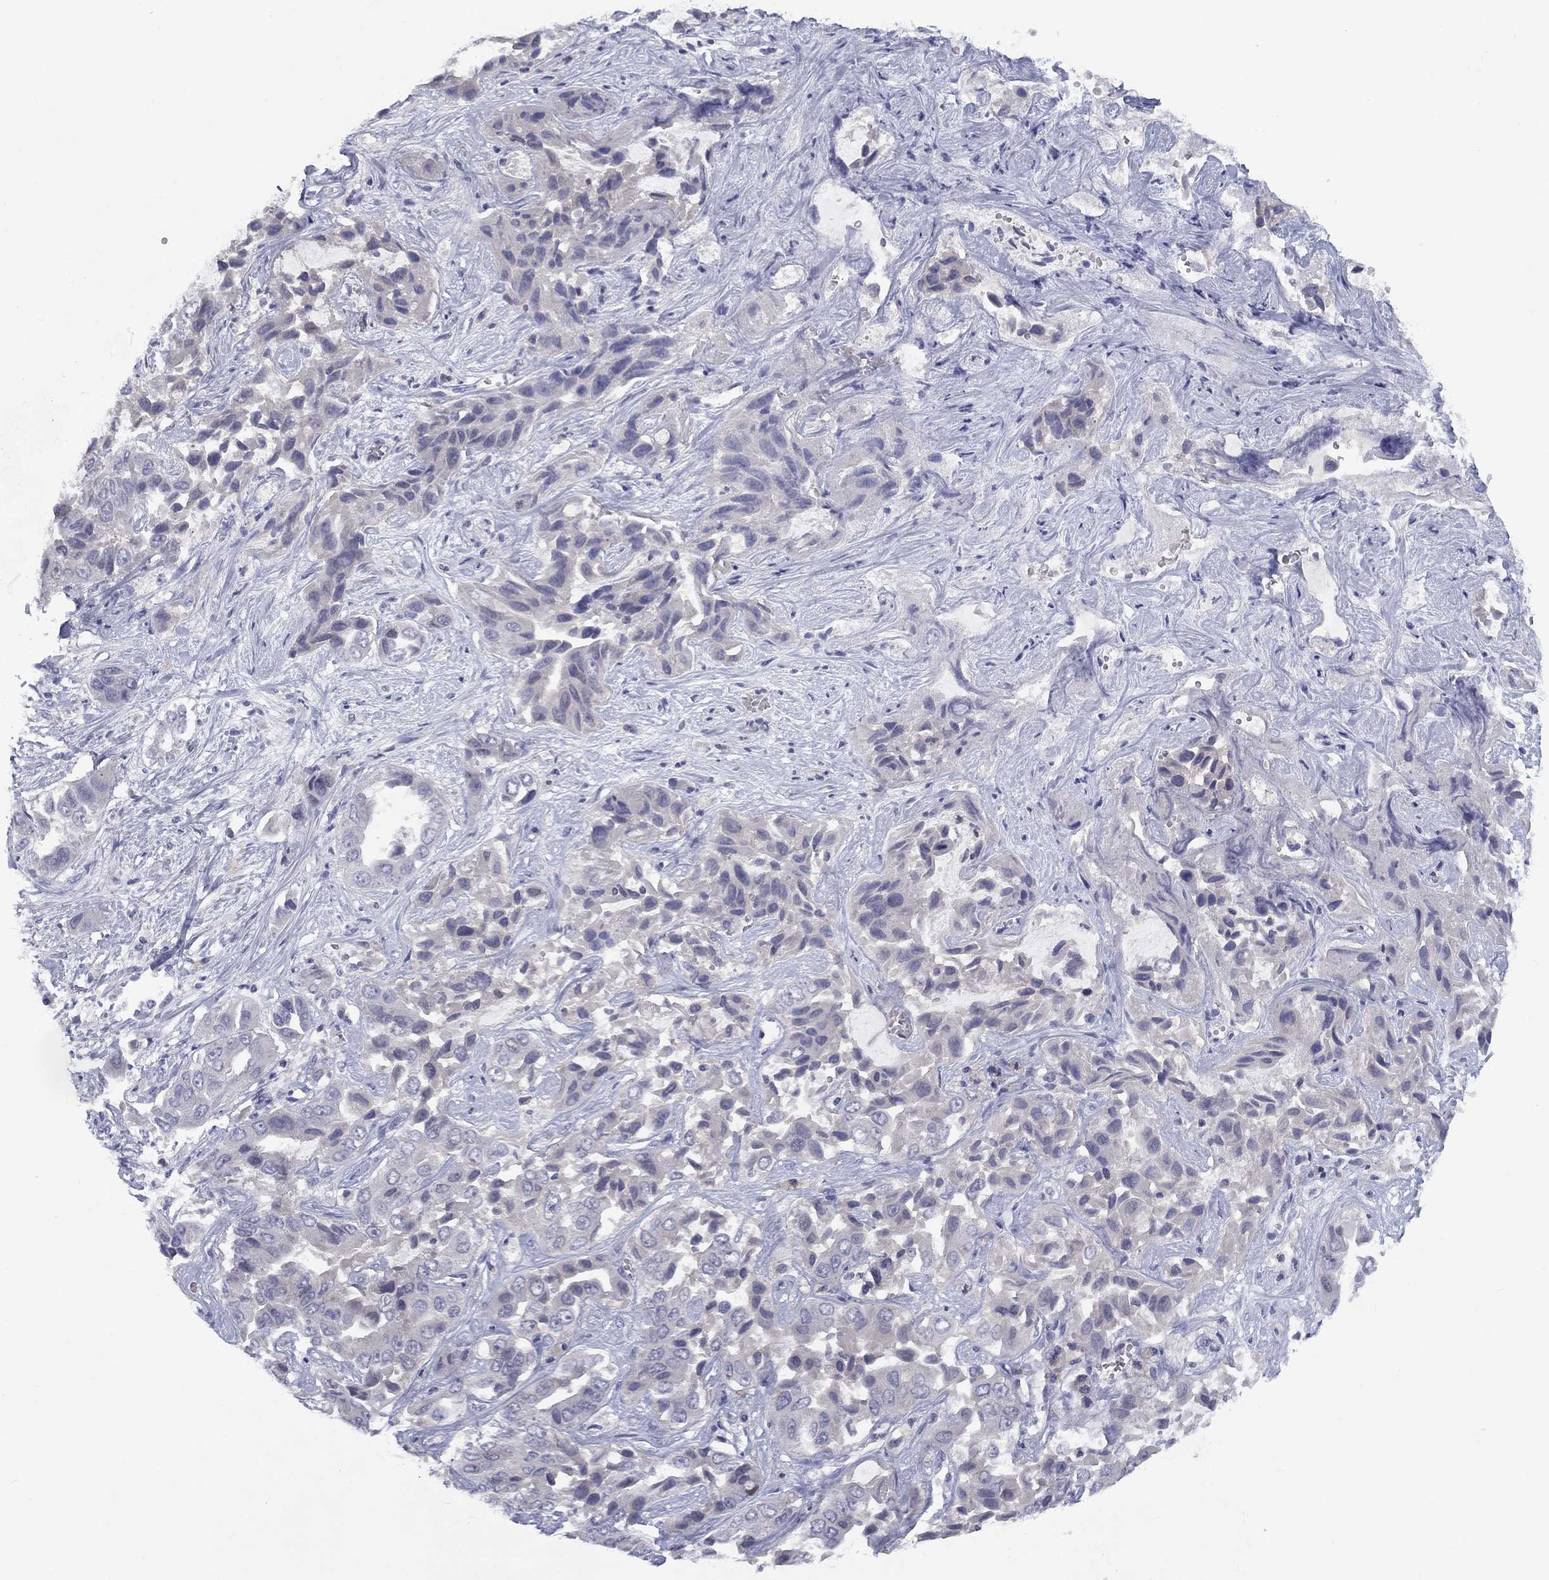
{"staining": {"intensity": "weak", "quantity": "<25%", "location": "cytoplasmic/membranous"}, "tissue": "liver cancer", "cell_type": "Tumor cells", "image_type": "cancer", "snomed": [{"axis": "morphology", "description": "Cholangiocarcinoma"}, {"axis": "topography", "description": "Liver"}], "caption": "Cholangiocarcinoma (liver) was stained to show a protein in brown. There is no significant staining in tumor cells.", "gene": "CACNA1A", "patient": {"sex": "female", "age": 52}}